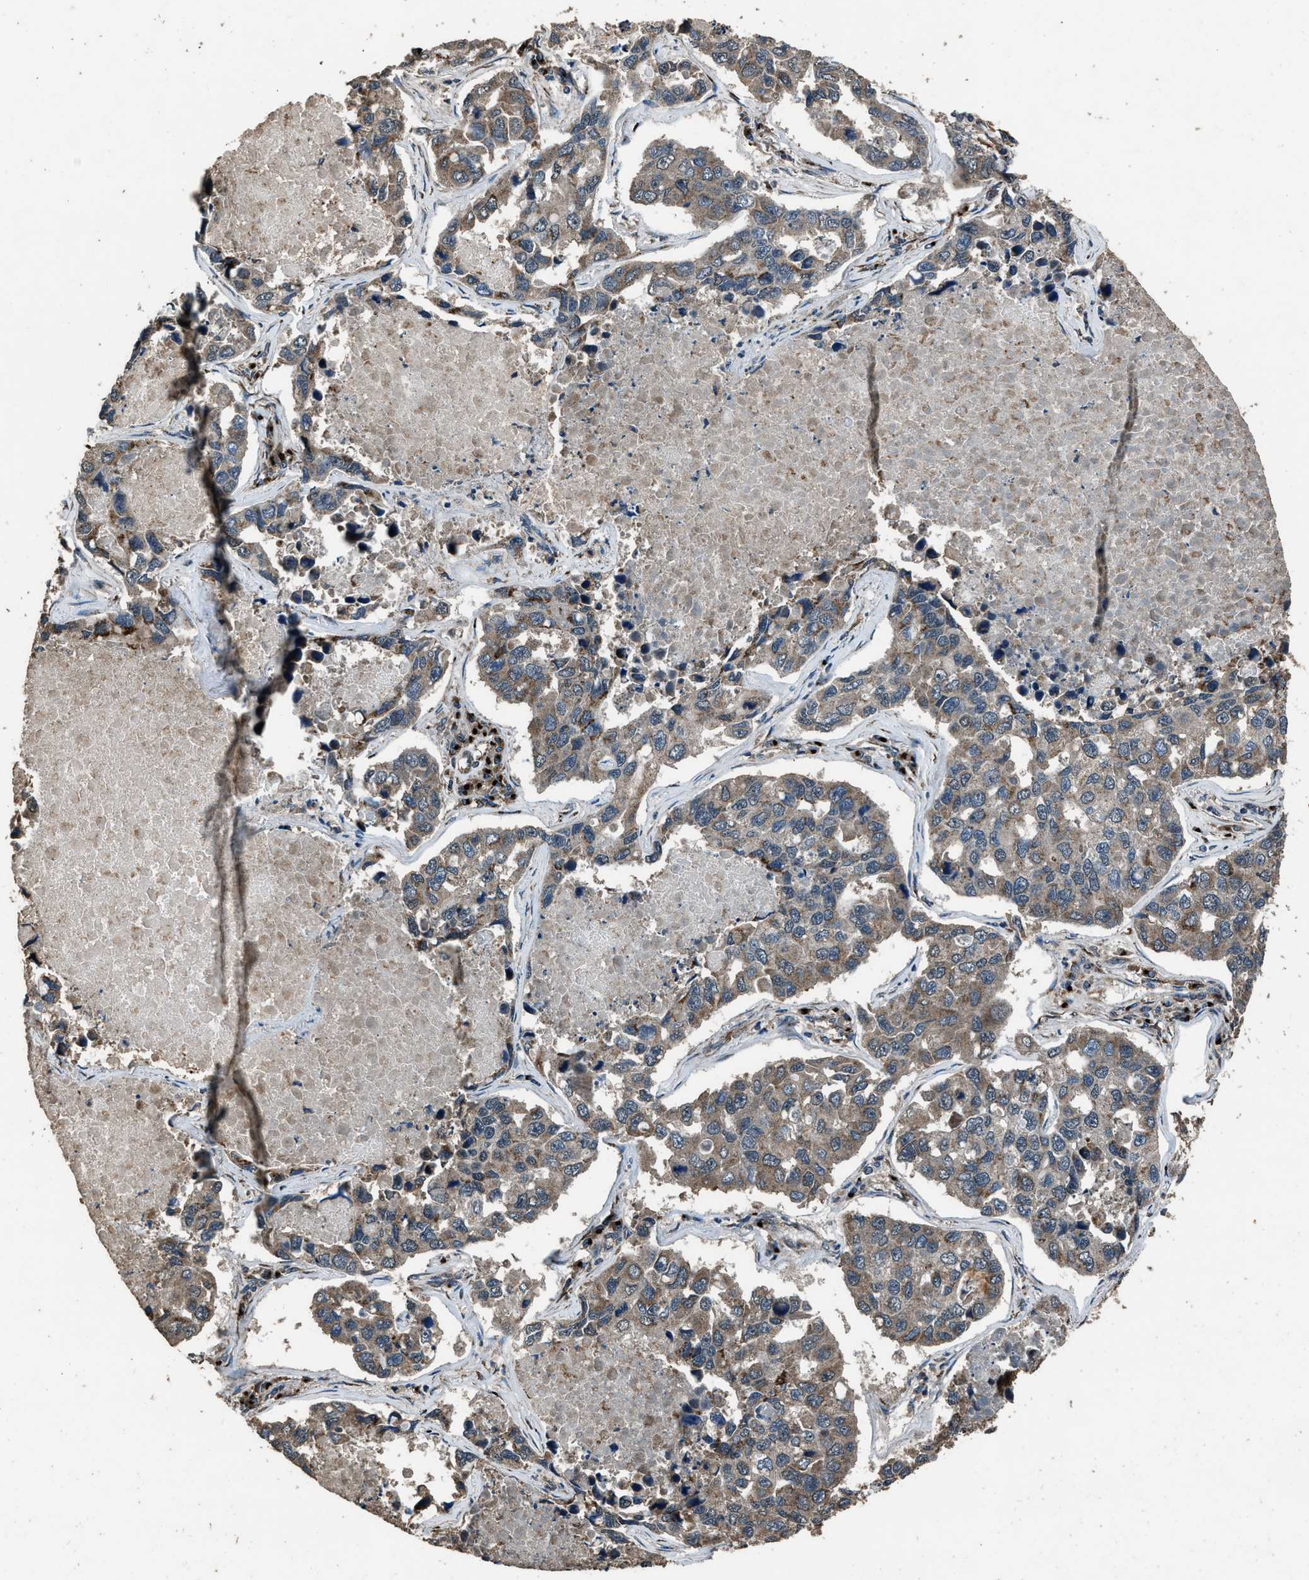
{"staining": {"intensity": "weak", "quantity": ">75%", "location": "cytoplasmic/membranous"}, "tissue": "lung cancer", "cell_type": "Tumor cells", "image_type": "cancer", "snomed": [{"axis": "morphology", "description": "Adenocarcinoma, NOS"}, {"axis": "topography", "description": "Lung"}], "caption": "Immunohistochemistry of human adenocarcinoma (lung) demonstrates low levels of weak cytoplasmic/membranous staining in about >75% of tumor cells.", "gene": "SLC38A10", "patient": {"sex": "male", "age": 64}}